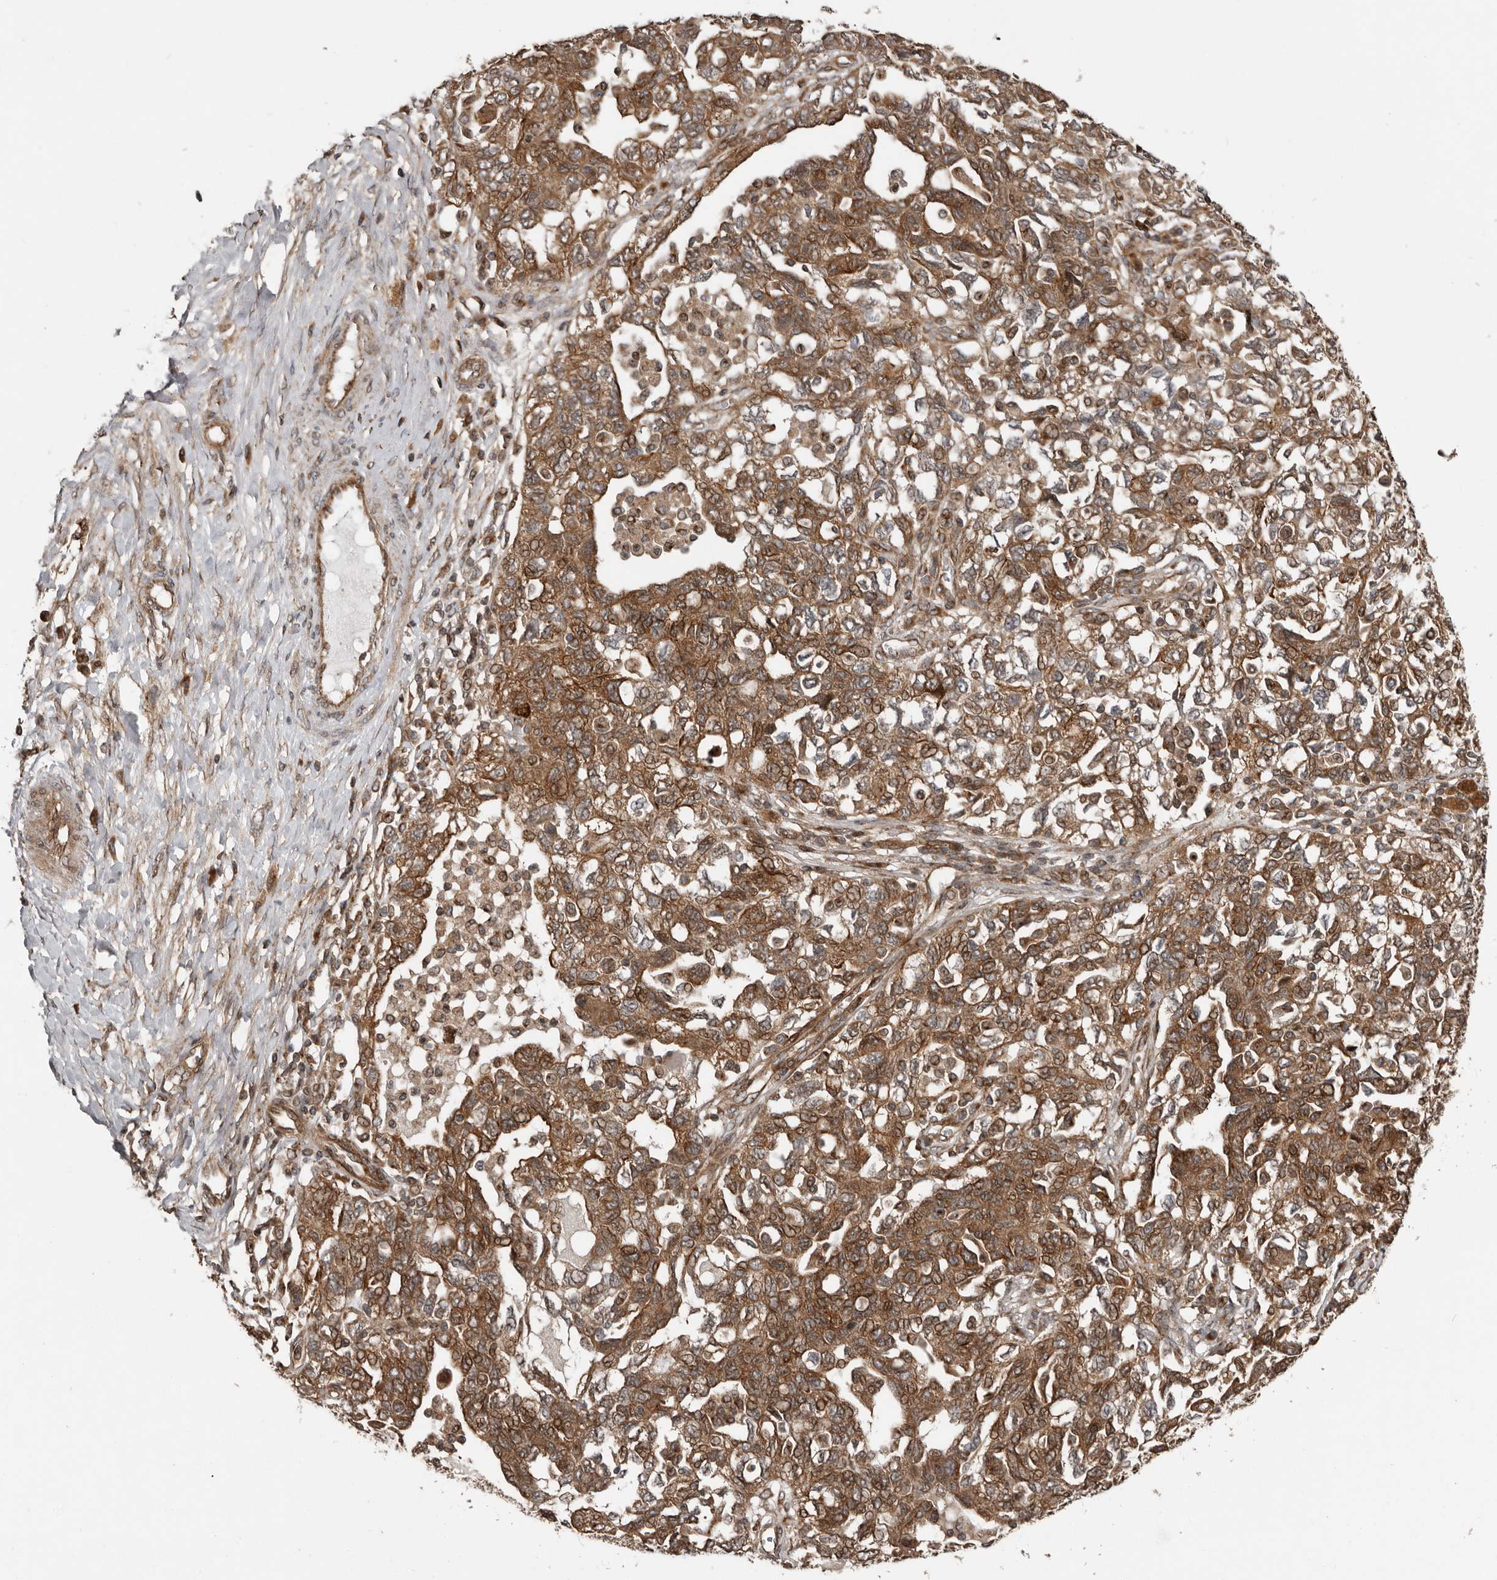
{"staining": {"intensity": "moderate", "quantity": ">75%", "location": "cytoplasmic/membranous"}, "tissue": "ovarian cancer", "cell_type": "Tumor cells", "image_type": "cancer", "snomed": [{"axis": "morphology", "description": "Carcinoma, NOS"}, {"axis": "morphology", "description": "Cystadenocarcinoma, serous, NOS"}, {"axis": "topography", "description": "Ovary"}], "caption": "Protein analysis of ovarian serous cystadenocarcinoma tissue demonstrates moderate cytoplasmic/membranous staining in approximately >75% of tumor cells. Nuclei are stained in blue.", "gene": "CCDC190", "patient": {"sex": "female", "age": 69}}